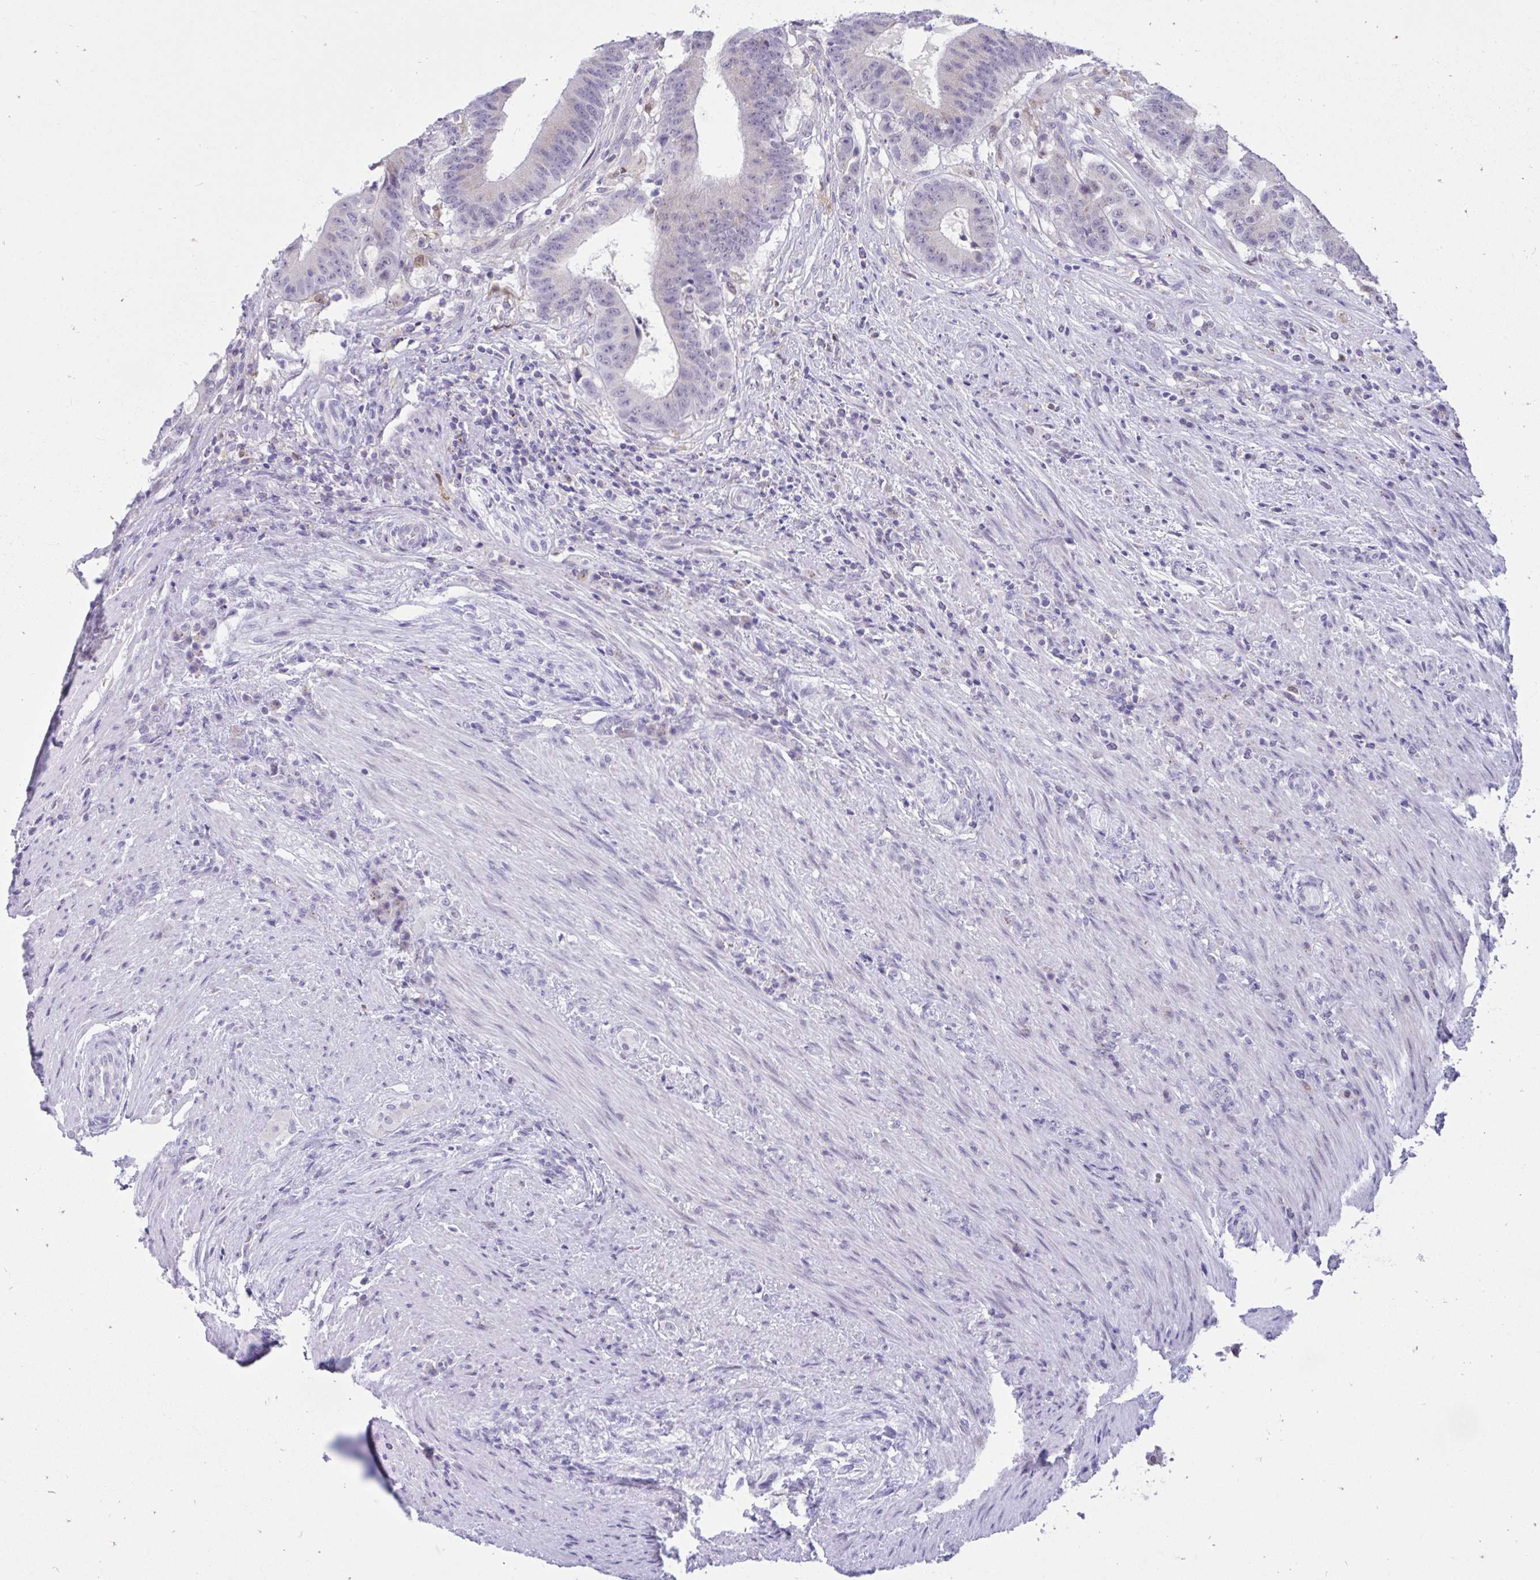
{"staining": {"intensity": "negative", "quantity": "none", "location": "none"}, "tissue": "colorectal cancer", "cell_type": "Tumor cells", "image_type": "cancer", "snomed": [{"axis": "morphology", "description": "Adenocarcinoma, NOS"}, {"axis": "topography", "description": "Colon"}], "caption": "High power microscopy image of an IHC image of colorectal cancer, revealing no significant staining in tumor cells.", "gene": "GLB1L2", "patient": {"sex": "female", "age": 43}}